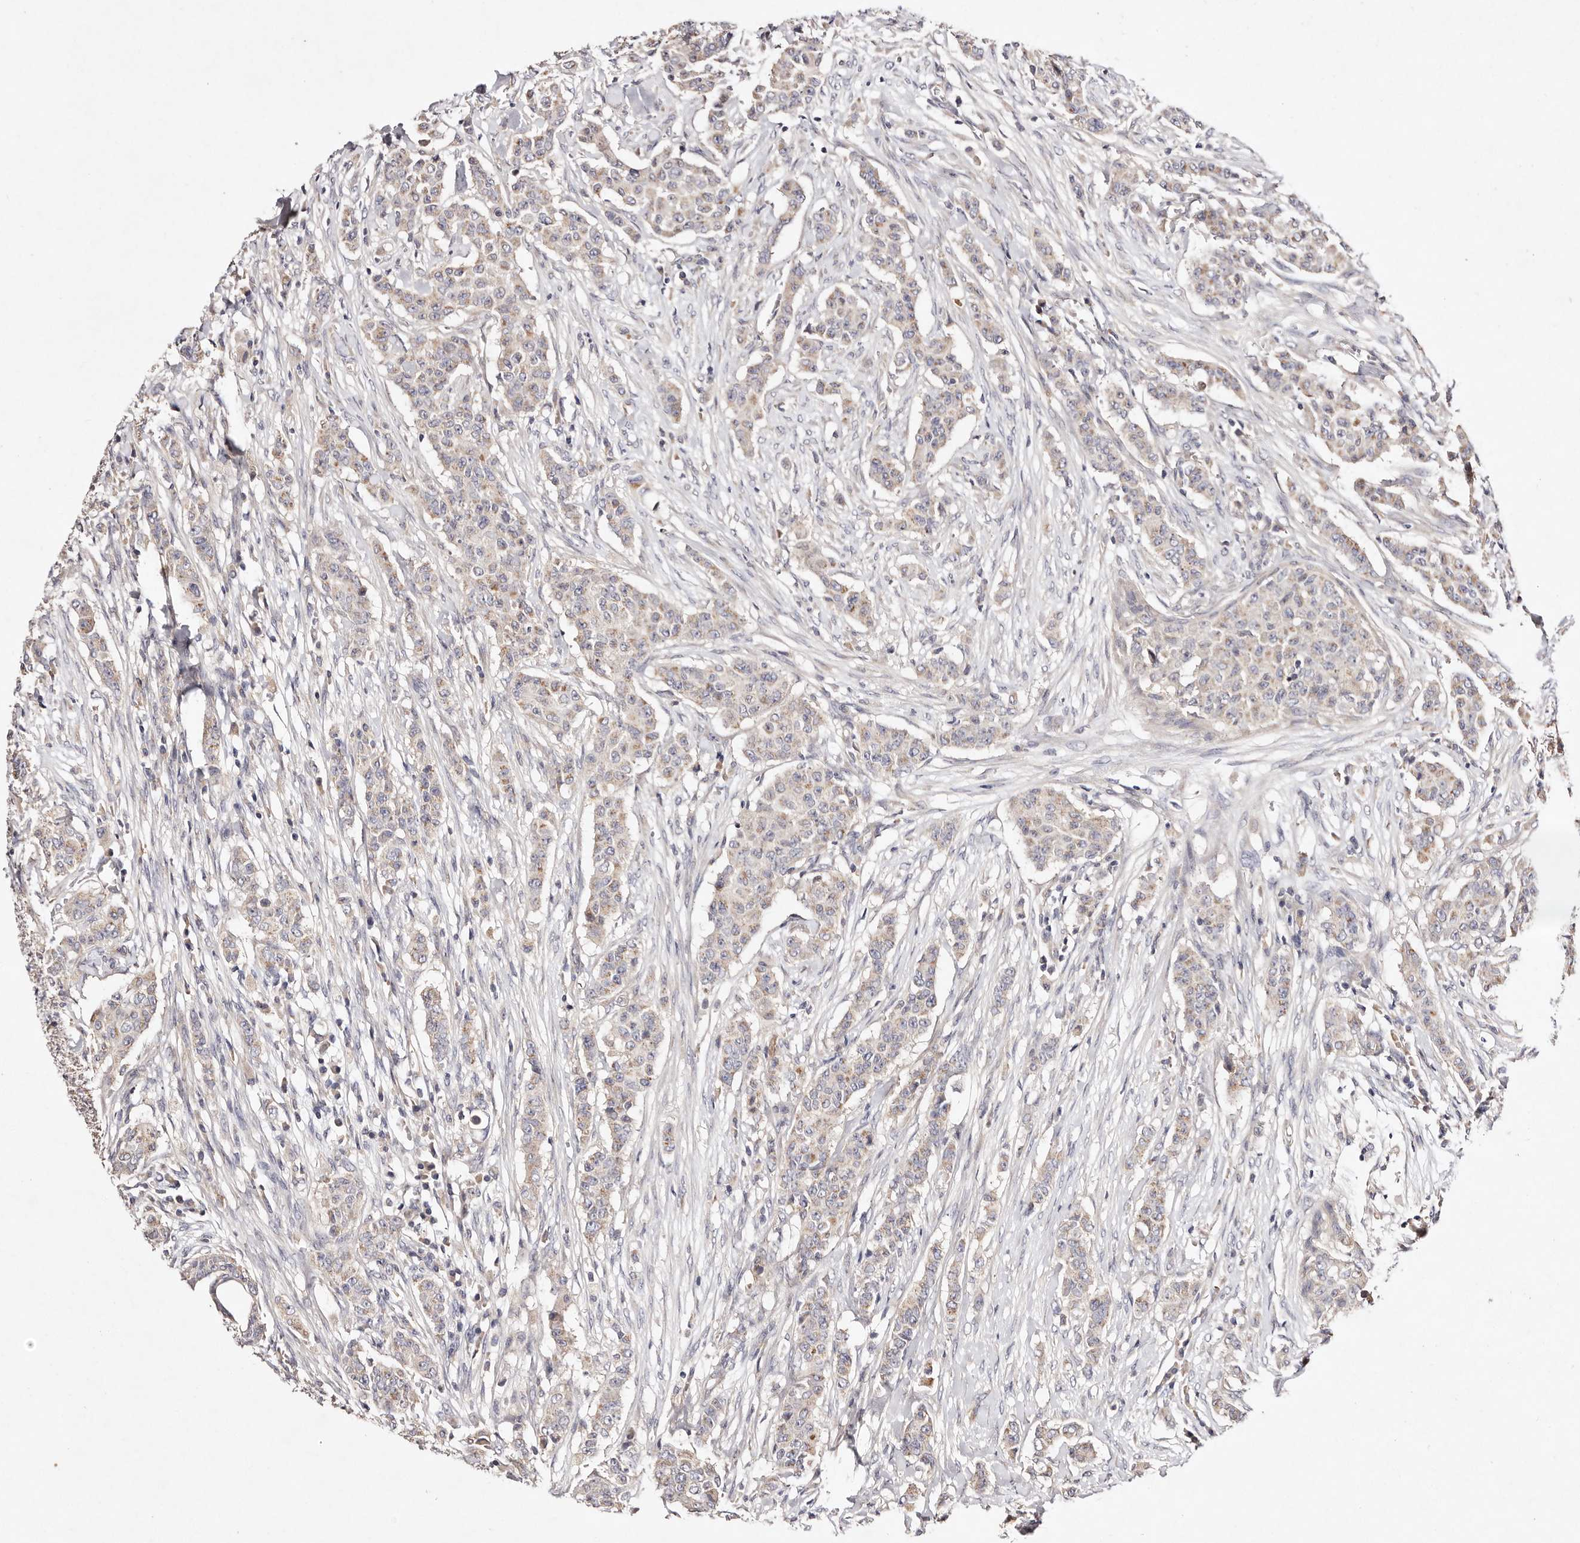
{"staining": {"intensity": "weak", "quantity": ">75%", "location": "cytoplasmic/membranous"}, "tissue": "breast cancer", "cell_type": "Tumor cells", "image_type": "cancer", "snomed": [{"axis": "morphology", "description": "Duct carcinoma"}, {"axis": "topography", "description": "Breast"}], "caption": "Immunohistochemistry photomicrograph of breast infiltrating ductal carcinoma stained for a protein (brown), which exhibits low levels of weak cytoplasmic/membranous expression in approximately >75% of tumor cells.", "gene": "TSC2", "patient": {"sex": "female", "age": 40}}